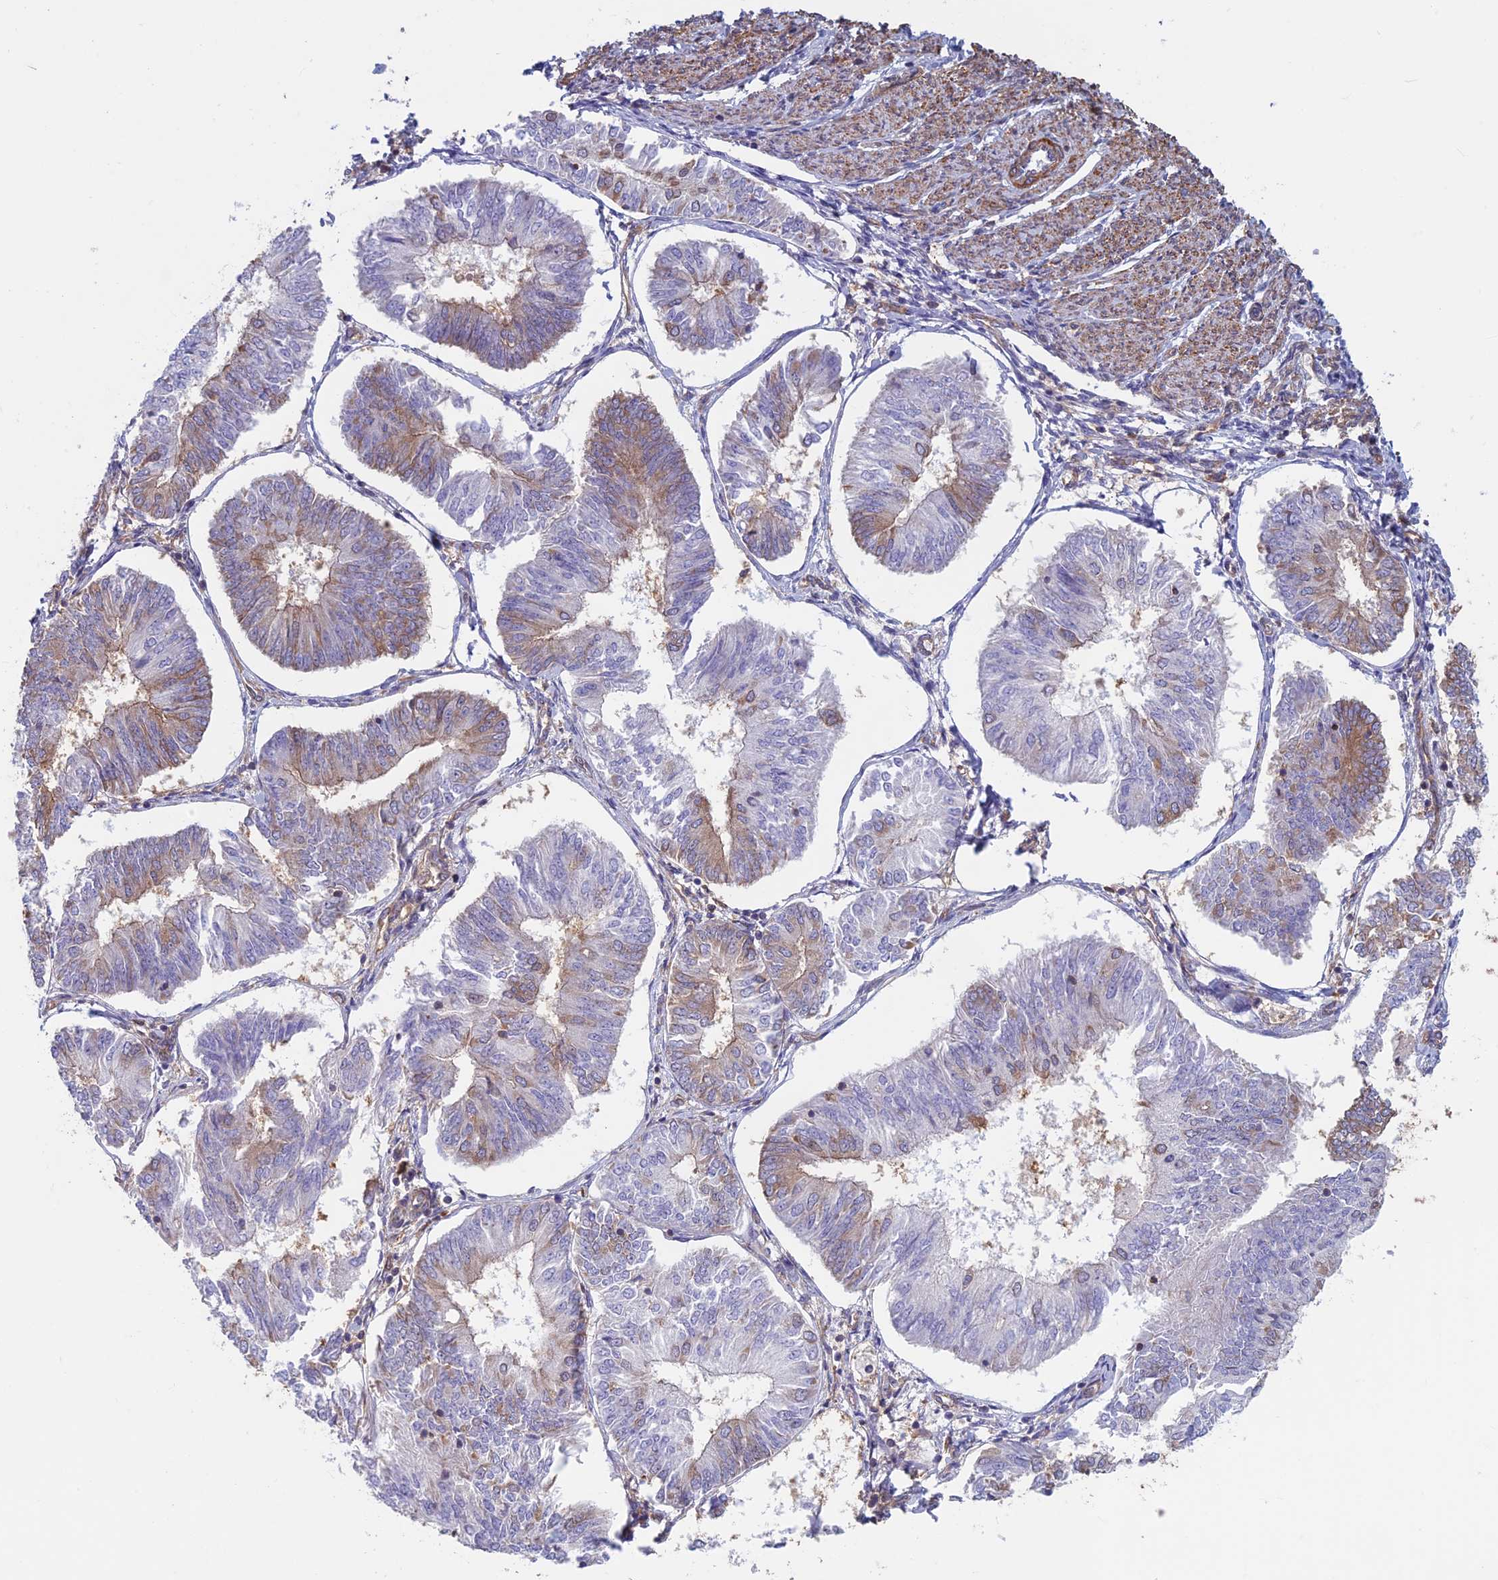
{"staining": {"intensity": "moderate", "quantity": "<25%", "location": "cytoplasmic/membranous"}, "tissue": "endometrial cancer", "cell_type": "Tumor cells", "image_type": "cancer", "snomed": [{"axis": "morphology", "description": "Adenocarcinoma, NOS"}, {"axis": "topography", "description": "Endometrium"}], "caption": "IHC (DAB) staining of endometrial cancer (adenocarcinoma) exhibits moderate cytoplasmic/membranous protein expression in about <25% of tumor cells.", "gene": "DNM1L", "patient": {"sex": "female", "age": 58}}